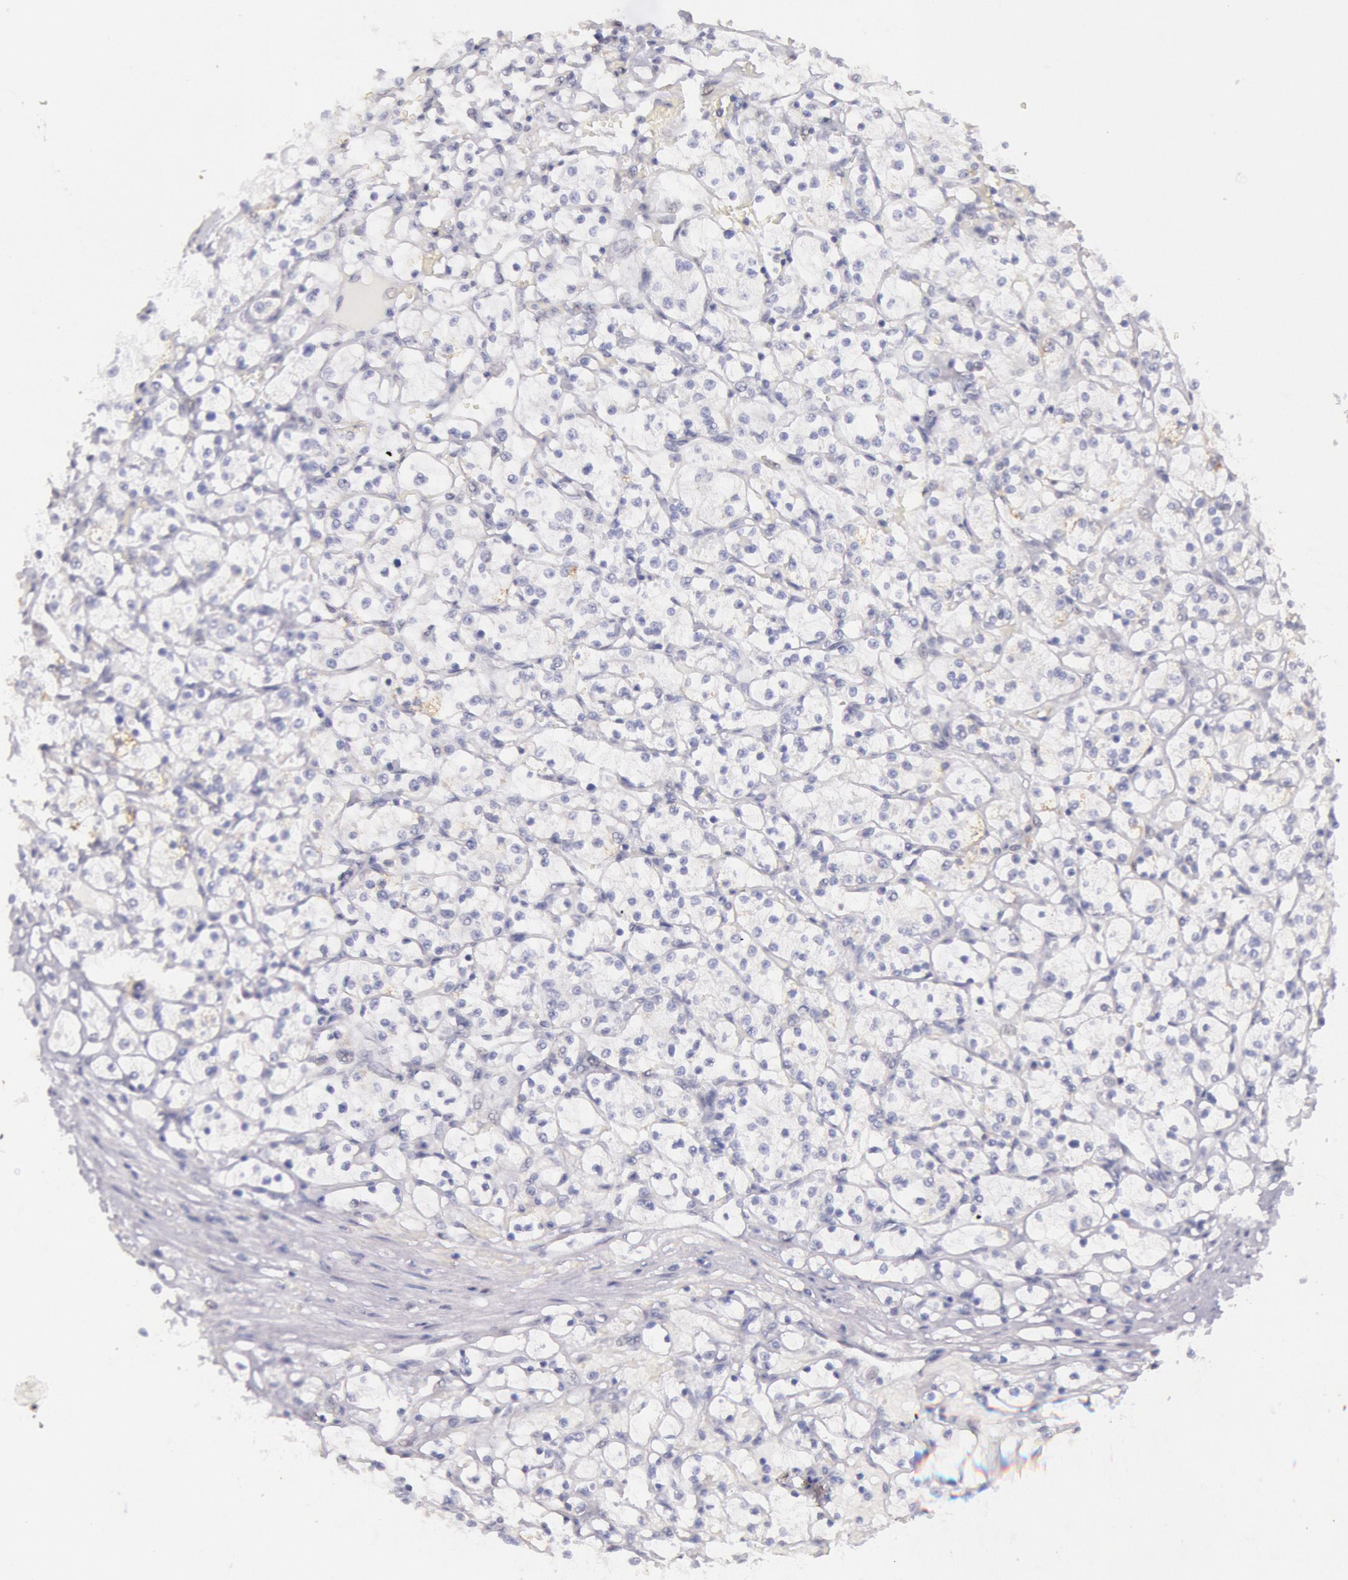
{"staining": {"intensity": "negative", "quantity": "none", "location": "none"}, "tissue": "renal cancer", "cell_type": "Tumor cells", "image_type": "cancer", "snomed": [{"axis": "morphology", "description": "Adenocarcinoma, NOS"}, {"axis": "topography", "description": "Kidney"}], "caption": "This is a histopathology image of immunohistochemistry staining of renal cancer (adenocarcinoma), which shows no positivity in tumor cells. (DAB (3,3'-diaminobenzidine) IHC visualized using brightfield microscopy, high magnification).", "gene": "FRMD6", "patient": {"sex": "male", "age": 61}}